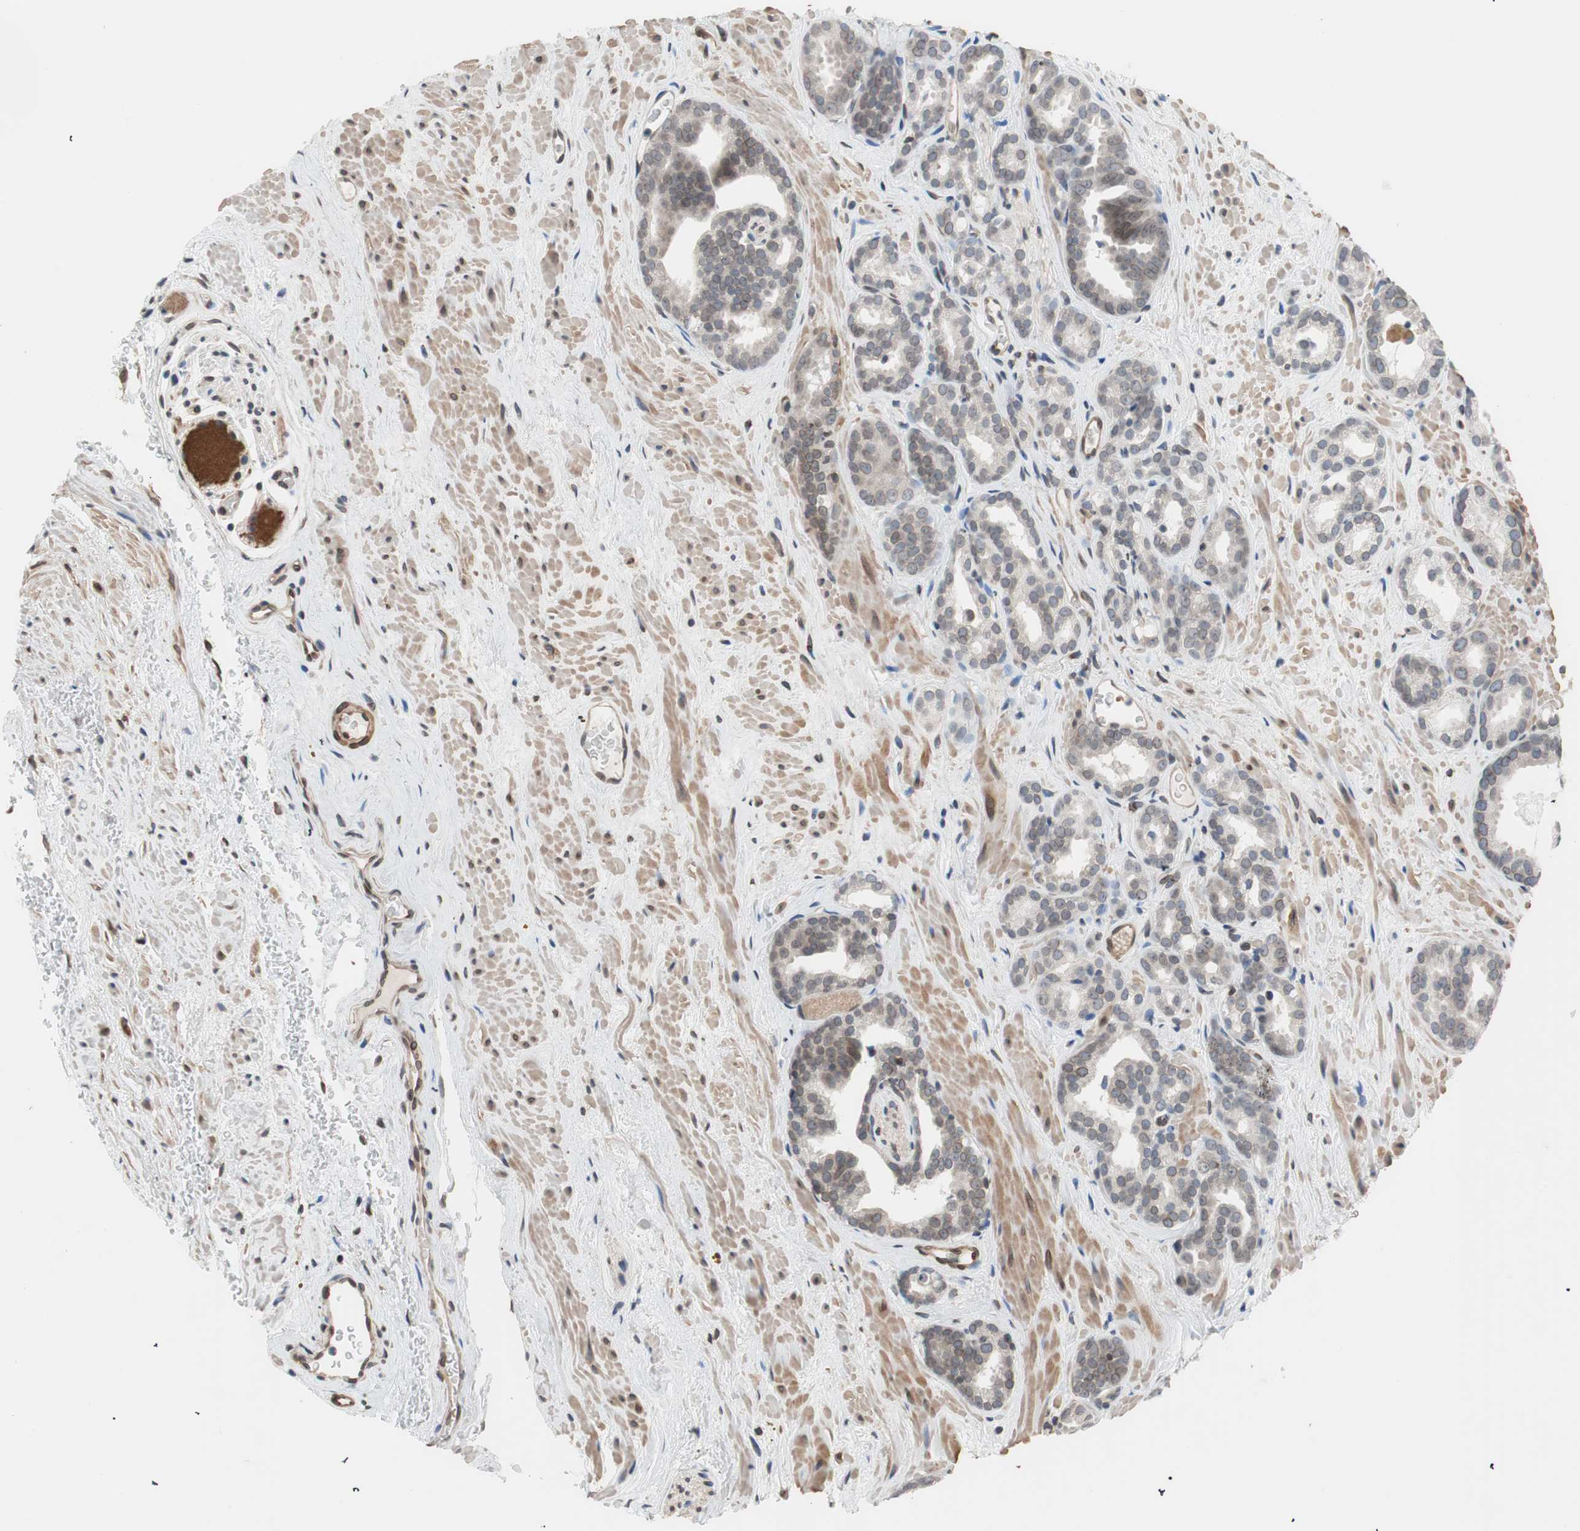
{"staining": {"intensity": "weak", "quantity": "<25%", "location": "cytoplasmic/membranous,nuclear"}, "tissue": "prostate cancer", "cell_type": "Tumor cells", "image_type": "cancer", "snomed": [{"axis": "morphology", "description": "Adenocarcinoma, Low grade"}, {"axis": "topography", "description": "Prostate"}], "caption": "DAB immunohistochemical staining of human prostate cancer (low-grade adenocarcinoma) shows no significant positivity in tumor cells. Brightfield microscopy of immunohistochemistry (IHC) stained with DAB (3,3'-diaminobenzidine) (brown) and hematoxylin (blue), captured at high magnification.", "gene": "ARNT2", "patient": {"sex": "male", "age": 63}}